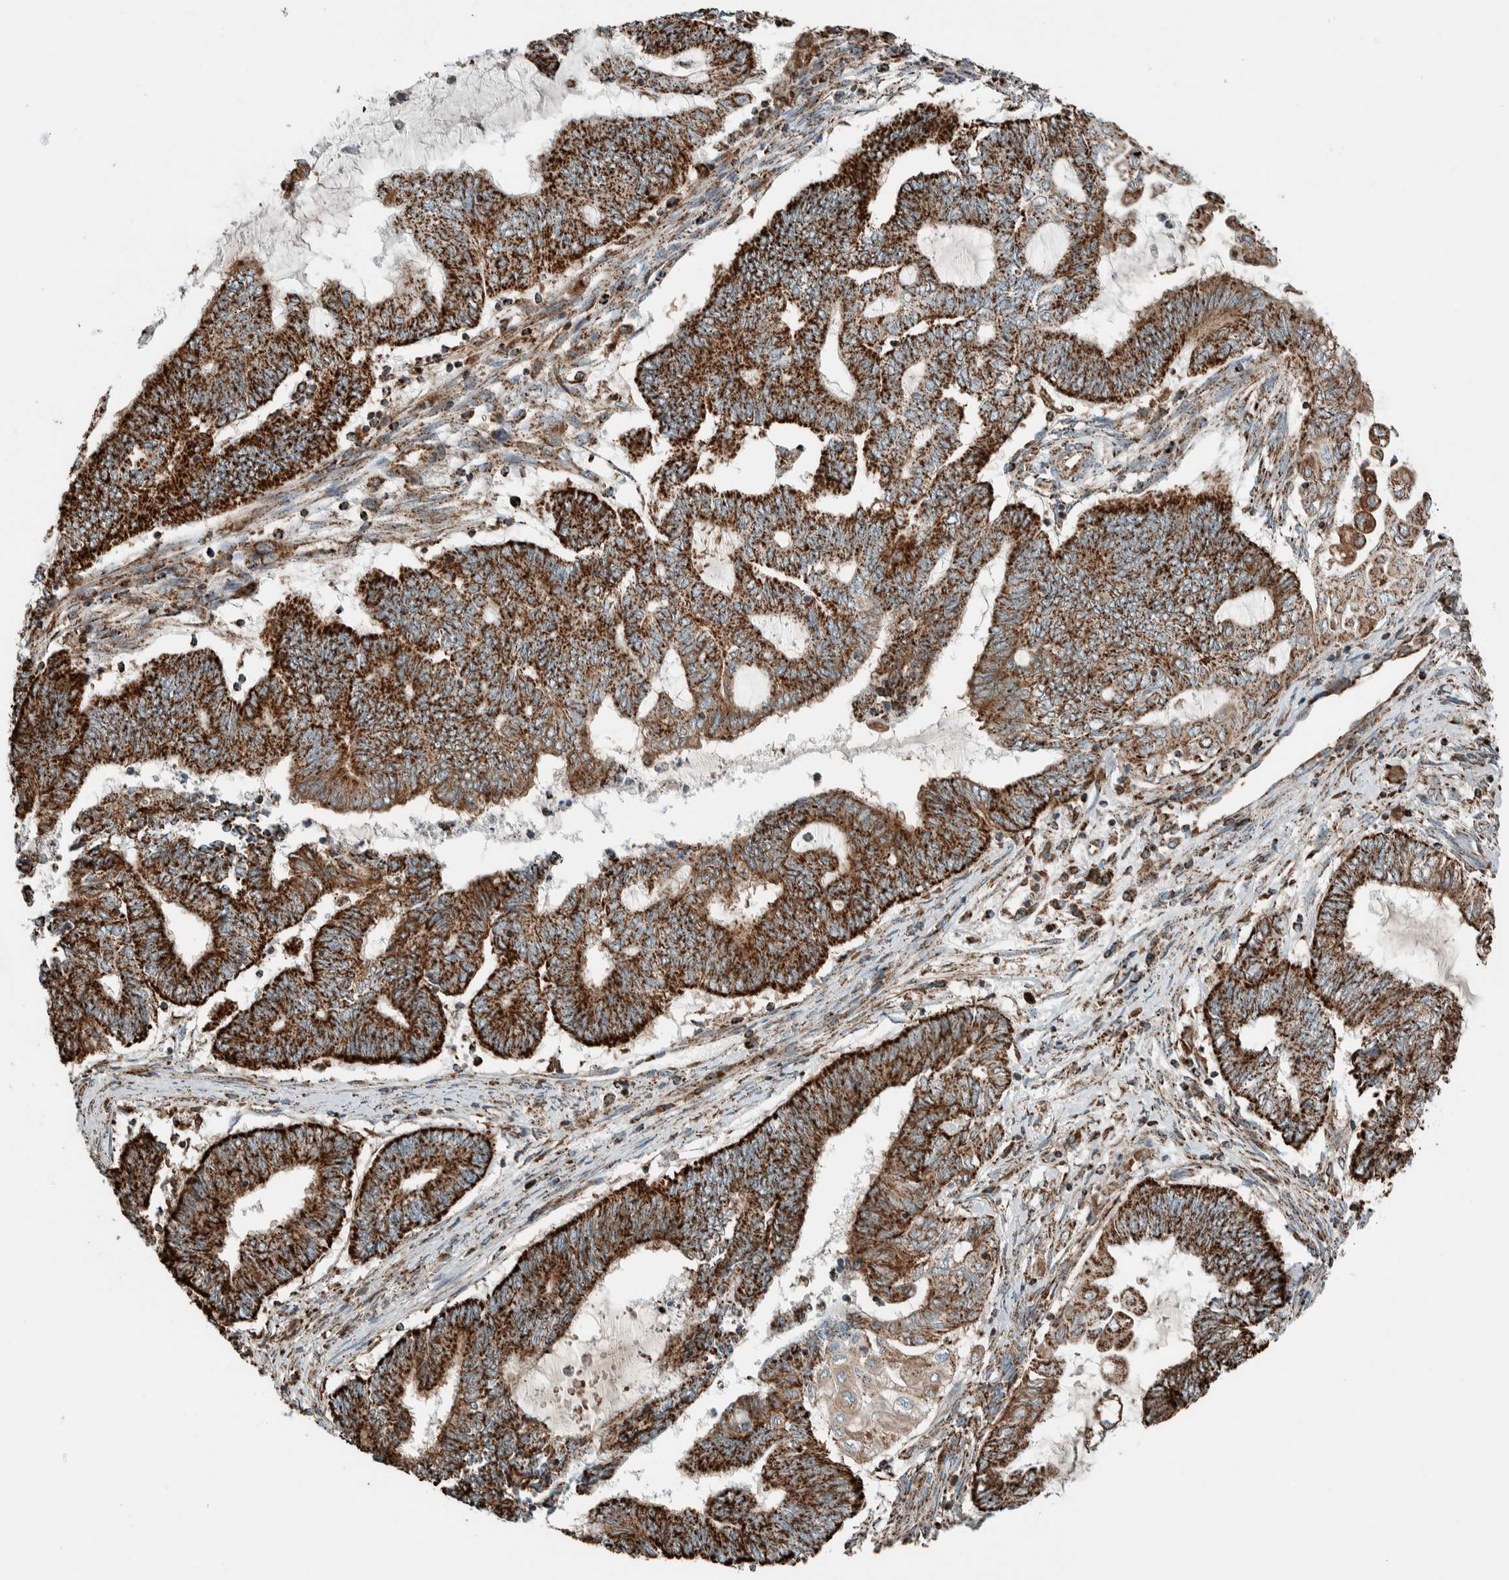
{"staining": {"intensity": "strong", "quantity": ">75%", "location": "cytoplasmic/membranous"}, "tissue": "endometrial cancer", "cell_type": "Tumor cells", "image_type": "cancer", "snomed": [{"axis": "morphology", "description": "Adenocarcinoma, NOS"}, {"axis": "topography", "description": "Uterus"}, {"axis": "topography", "description": "Endometrium"}], "caption": "This image displays endometrial cancer stained with immunohistochemistry (IHC) to label a protein in brown. The cytoplasmic/membranous of tumor cells show strong positivity for the protein. Nuclei are counter-stained blue.", "gene": "ZNF454", "patient": {"sex": "female", "age": 70}}